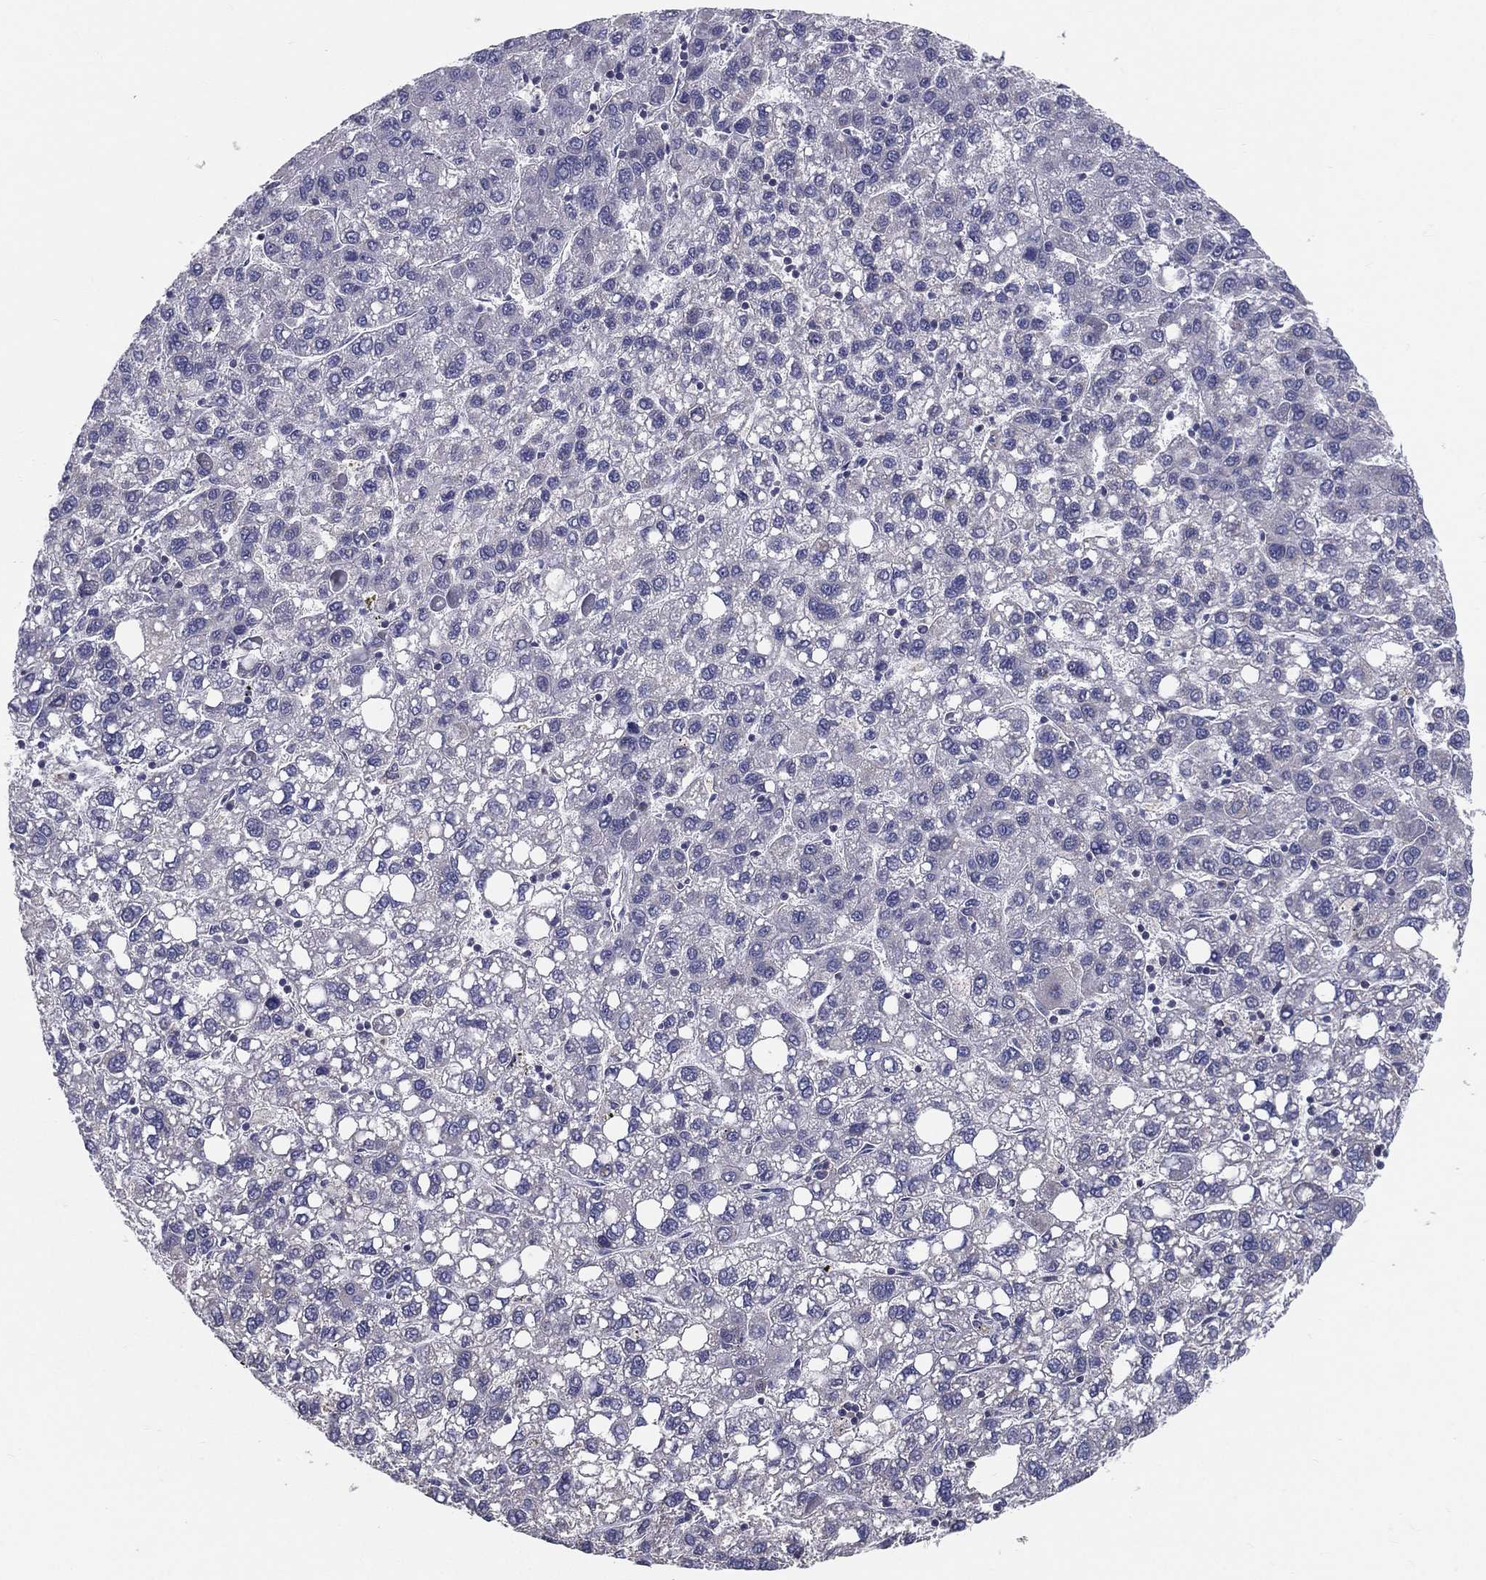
{"staining": {"intensity": "negative", "quantity": "none", "location": "none"}, "tissue": "liver cancer", "cell_type": "Tumor cells", "image_type": "cancer", "snomed": [{"axis": "morphology", "description": "Carcinoma, Hepatocellular, NOS"}, {"axis": "topography", "description": "Liver"}], "caption": "Immunohistochemistry (IHC) of liver cancer (hepatocellular carcinoma) reveals no staining in tumor cells. (Immunohistochemistry (IHC), brightfield microscopy, high magnification).", "gene": "PCSK1", "patient": {"sex": "female", "age": 82}}